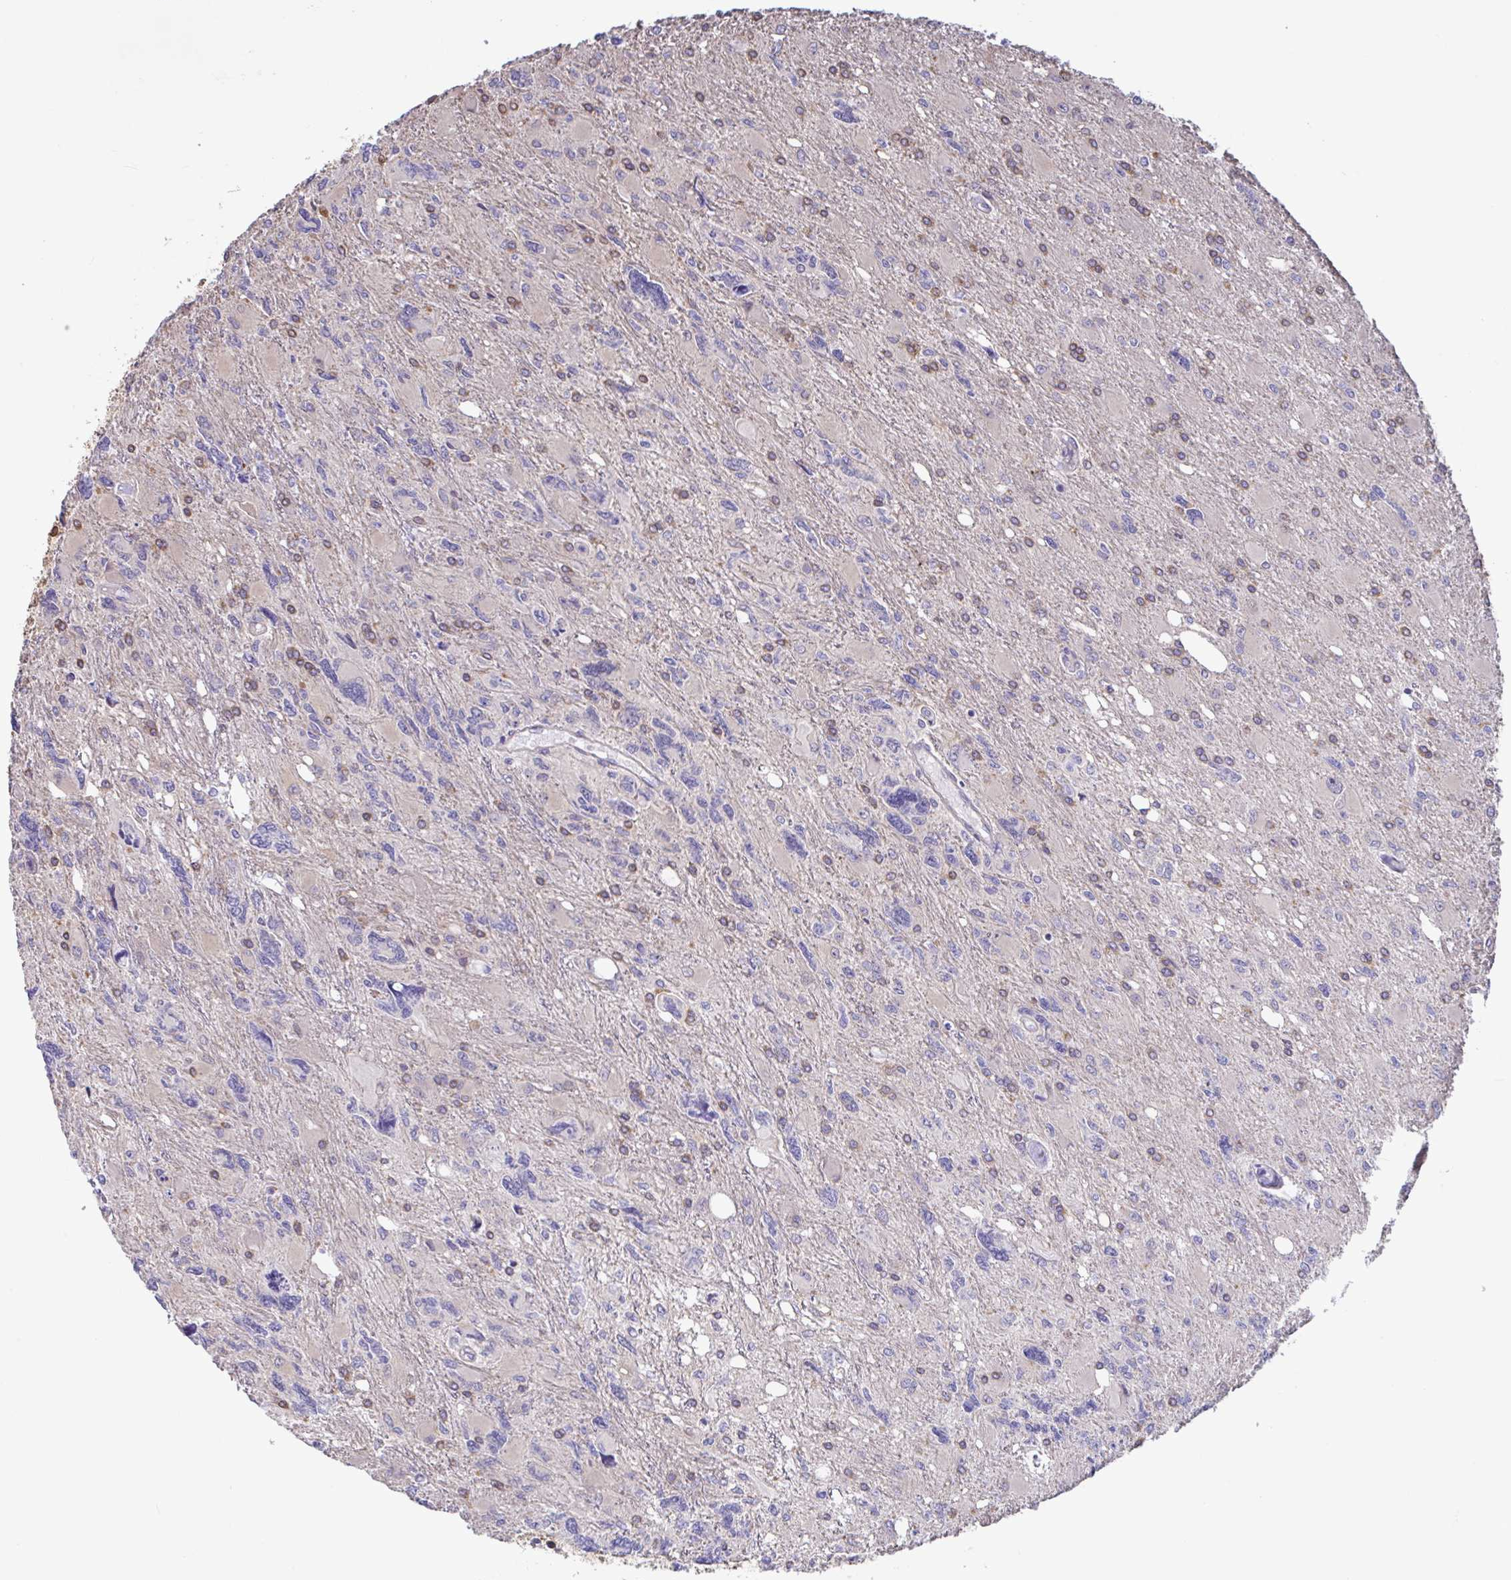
{"staining": {"intensity": "weak", "quantity": "<25%", "location": "cytoplasmic/membranous"}, "tissue": "glioma", "cell_type": "Tumor cells", "image_type": "cancer", "snomed": [{"axis": "morphology", "description": "Glioma, malignant, High grade"}, {"axis": "topography", "description": "Brain"}], "caption": "Immunohistochemical staining of human malignant glioma (high-grade) exhibits no significant staining in tumor cells.", "gene": "PLCD4", "patient": {"sex": "male", "age": 67}}